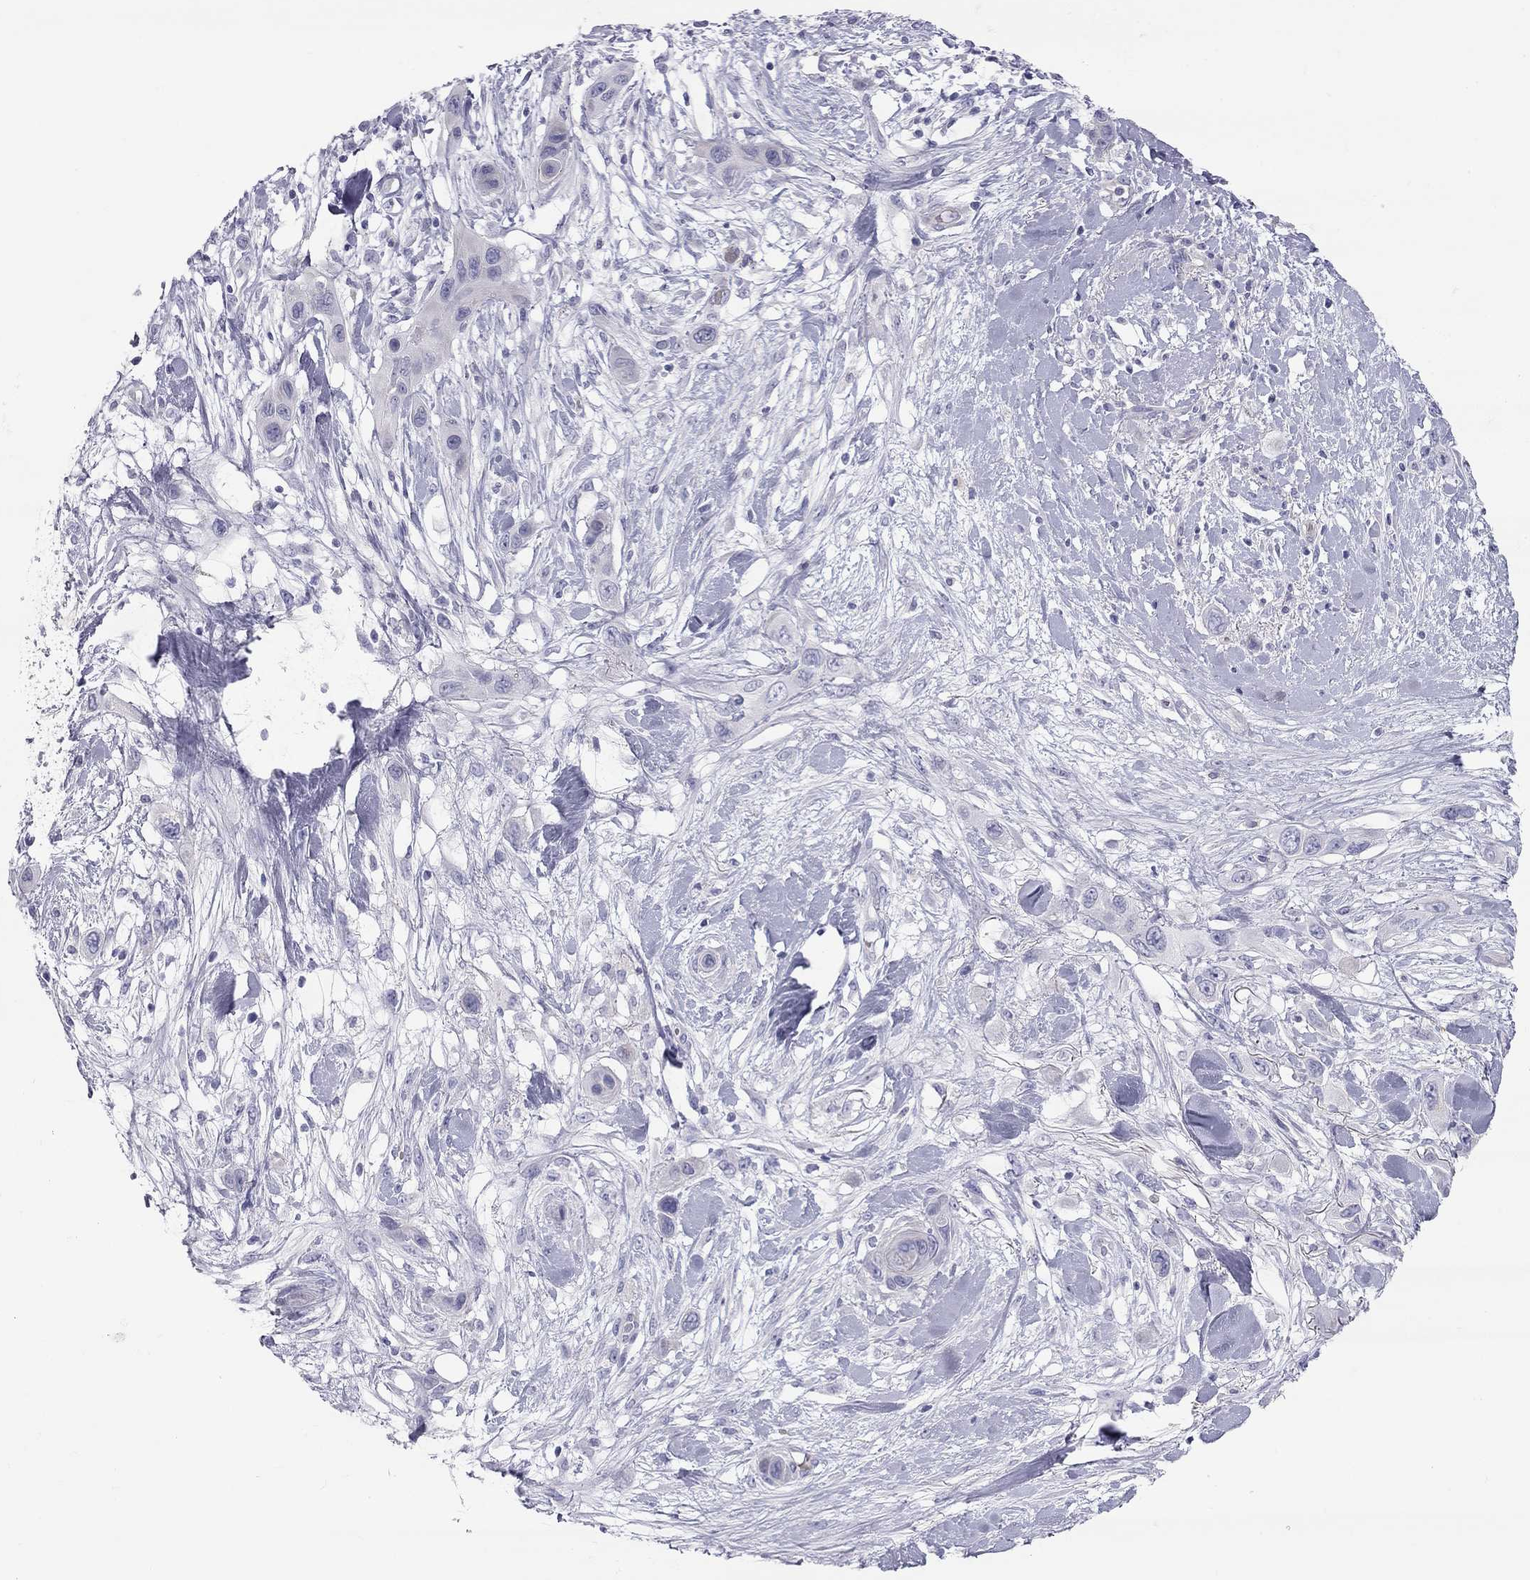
{"staining": {"intensity": "negative", "quantity": "none", "location": "none"}, "tissue": "skin cancer", "cell_type": "Tumor cells", "image_type": "cancer", "snomed": [{"axis": "morphology", "description": "Squamous cell carcinoma, NOS"}, {"axis": "topography", "description": "Skin"}], "caption": "There is no significant positivity in tumor cells of skin squamous cell carcinoma.", "gene": "TDRD6", "patient": {"sex": "male", "age": 79}}